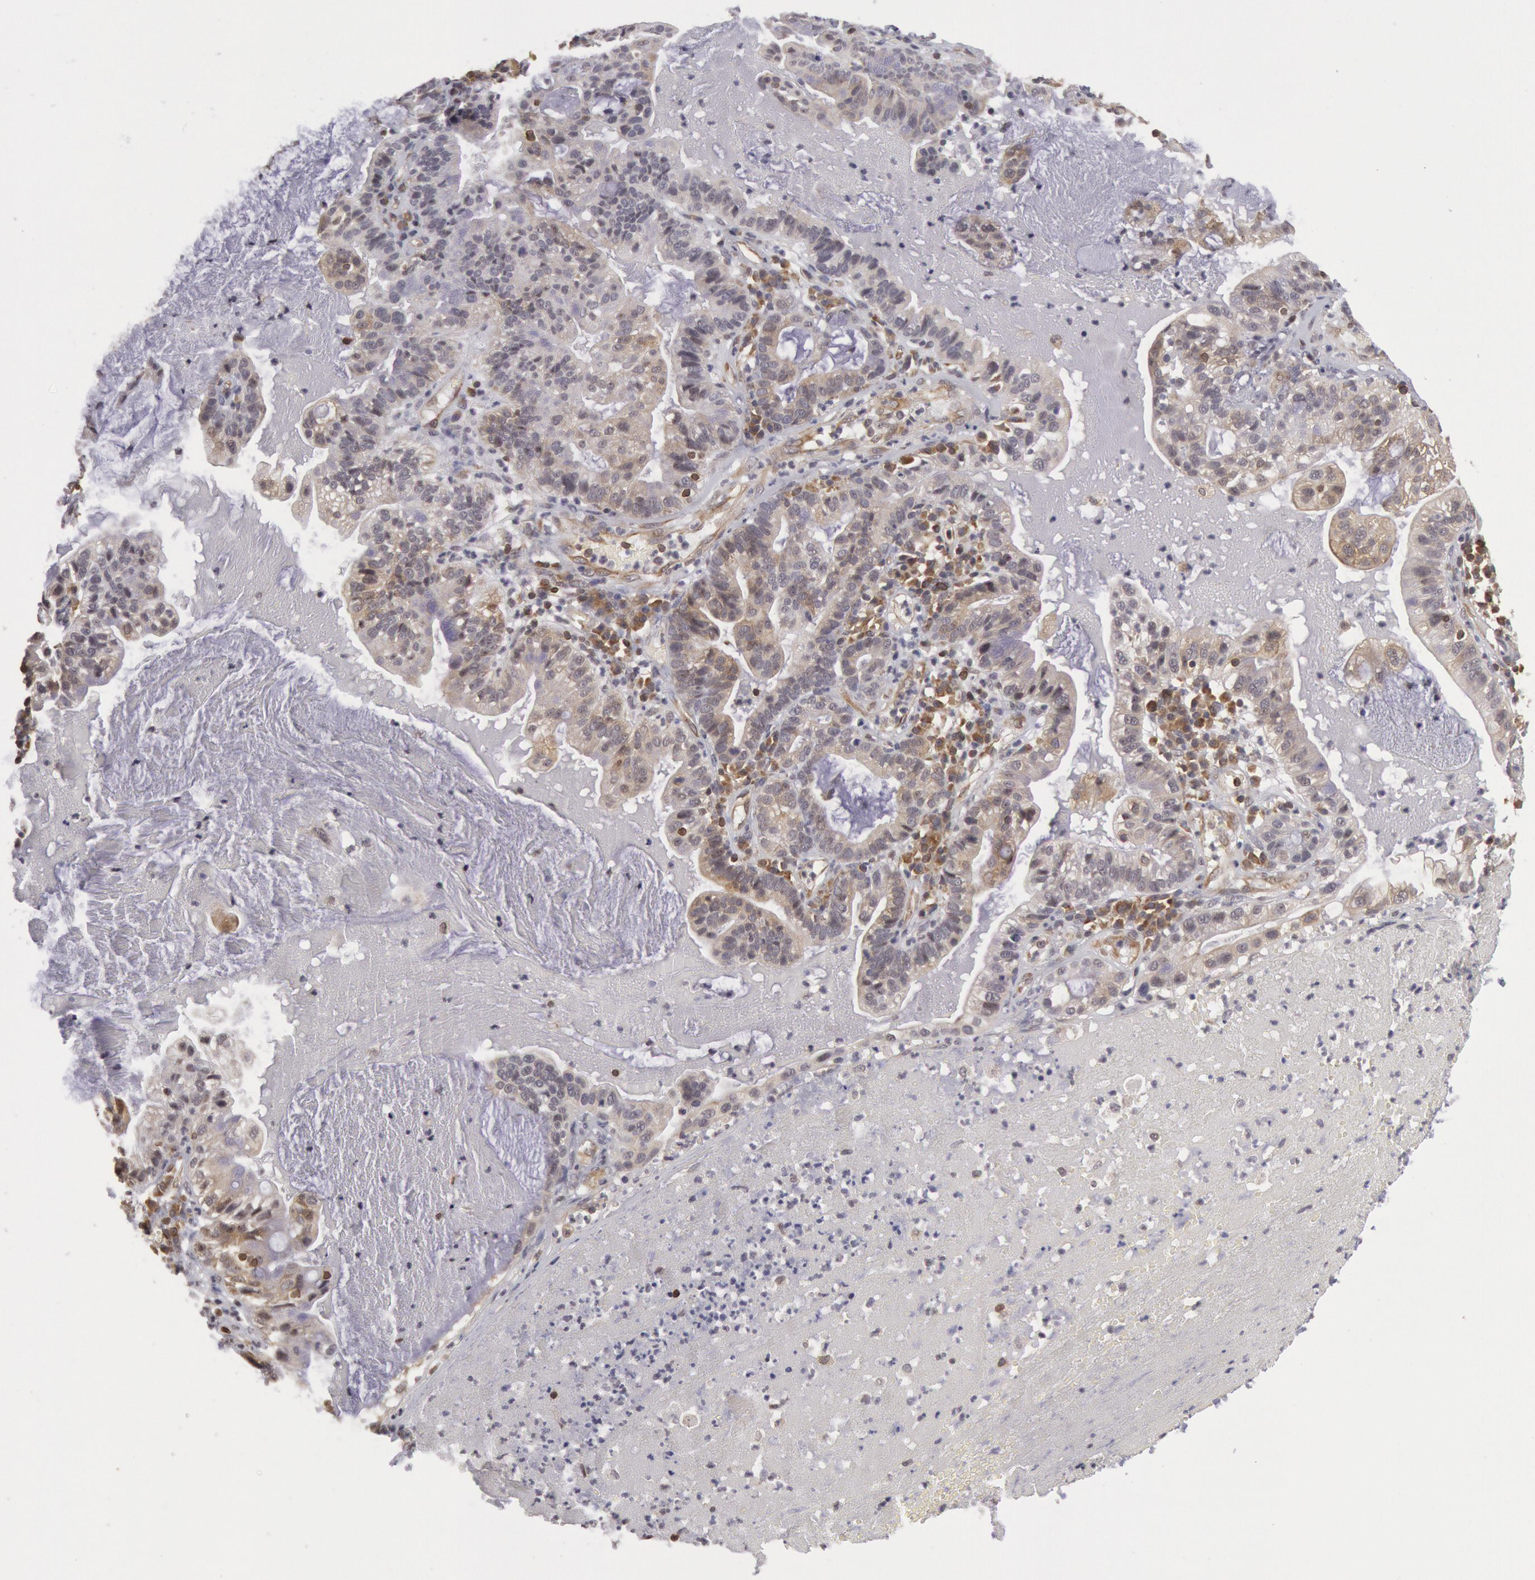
{"staining": {"intensity": "moderate", "quantity": ">75%", "location": "cytoplasmic/membranous"}, "tissue": "cervical cancer", "cell_type": "Tumor cells", "image_type": "cancer", "snomed": [{"axis": "morphology", "description": "Adenocarcinoma, NOS"}, {"axis": "topography", "description": "Cervix"}], "caption": "Immunohistochemical staining of cervical adenocarcinoma exhibits medium levels of moderate cytoplasmic/membranous protein staining in approximately >75% of tumor cells.", "gene": "TAP2", "patient": {"sex": "female", "age": 41}}